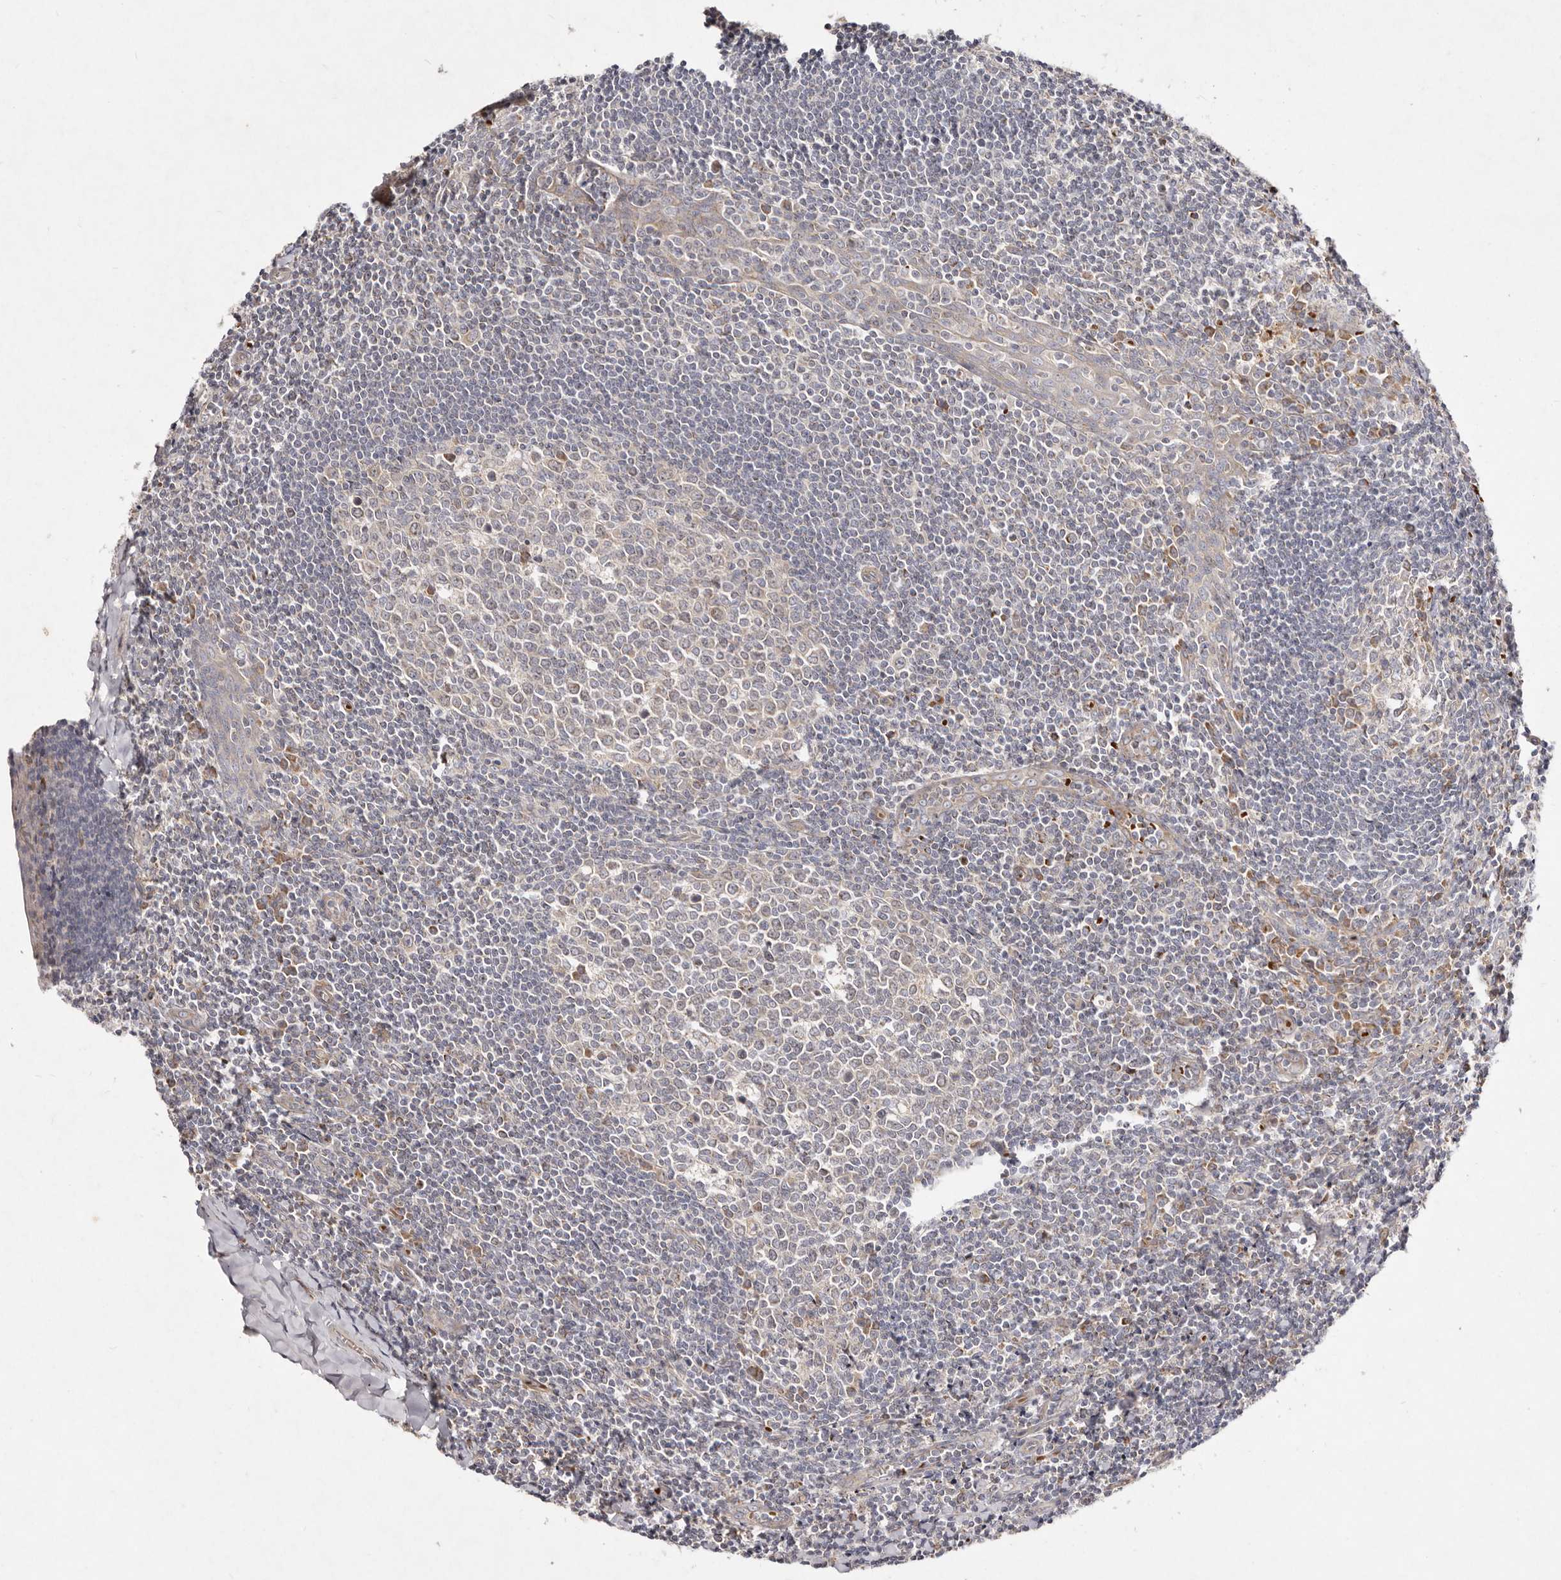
{"staining": {"intensity": "weak", "quantity": "<25%", "location": "cytoplasmic/membranous"}, "tissue": "tonsil", "cell_type": "Germinal center cells", "image_type": "normal", "snomed": [{"axis": "morphology", "description": "Normal tissue, NOS"}, {"axis": "topography", "description": "Tonsil"}], "caption": "Human tonsil stained for a protein using IHC demonstrates no staining in germinal center cells.", "gene": "SLC25A20", "patient": {"sex": "male", "age": 27}}